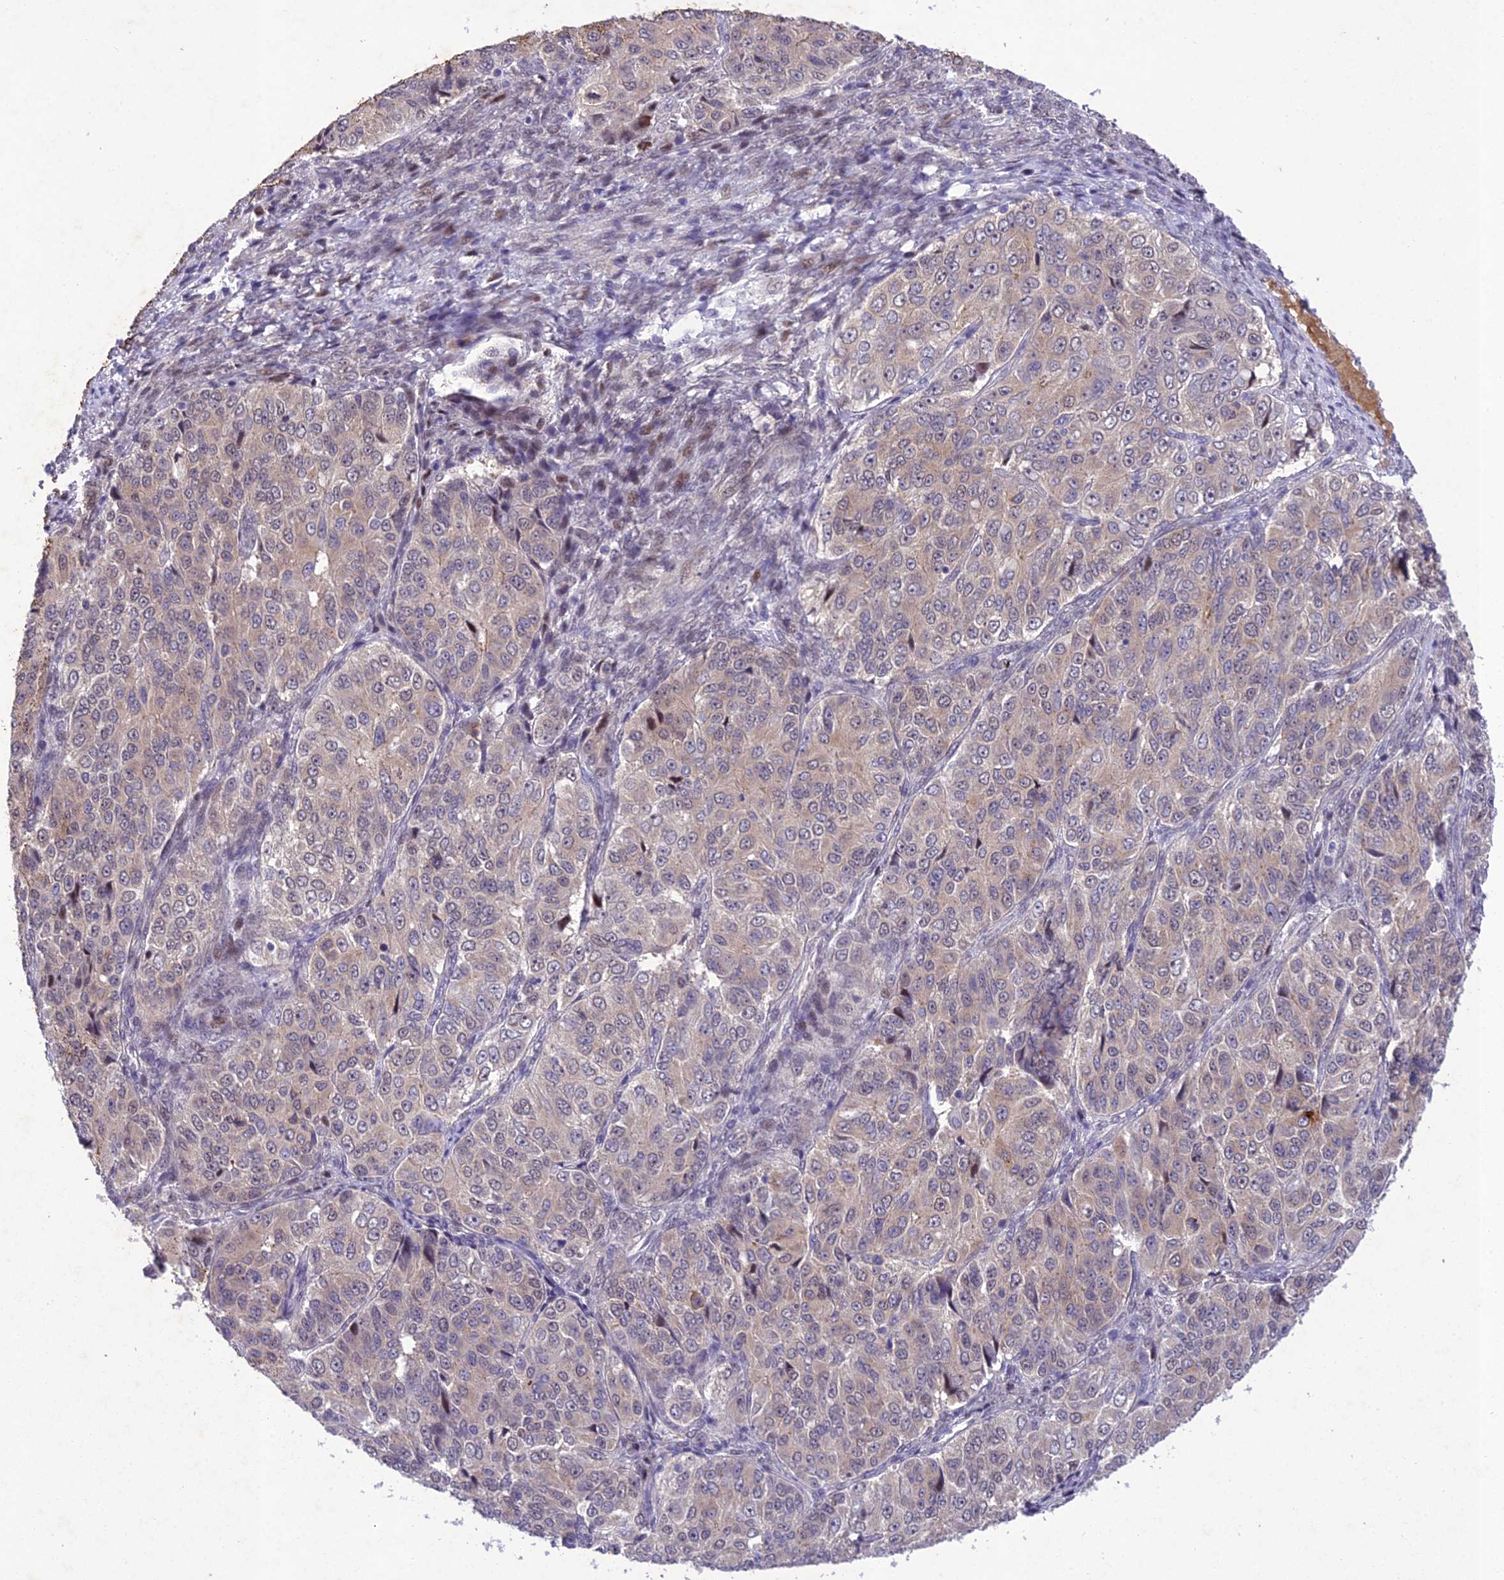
{"staining": {"intensity": "weak", "quantity": "25%-75%", "location": "cytoplasmic/membranous"}, "tissue": "ovarian cancer", "cell_type": "Tumor cells", "image_type": "cancer", "snomed": [{"axis": "morphology", "description": "Carcinoma, endometroid"}, {"axis": "topography", "description": "Ovary"}], "caption": "Protein positivity by immunohistochemistry (IHC) demonstrates weak cytoplasmic/membranous expression in about 25%-75% of tumor cells in endometroid carcinoma (ovarian).", "gene": "ANKRD52", "patient": {"sex": "female", "age": 51}}